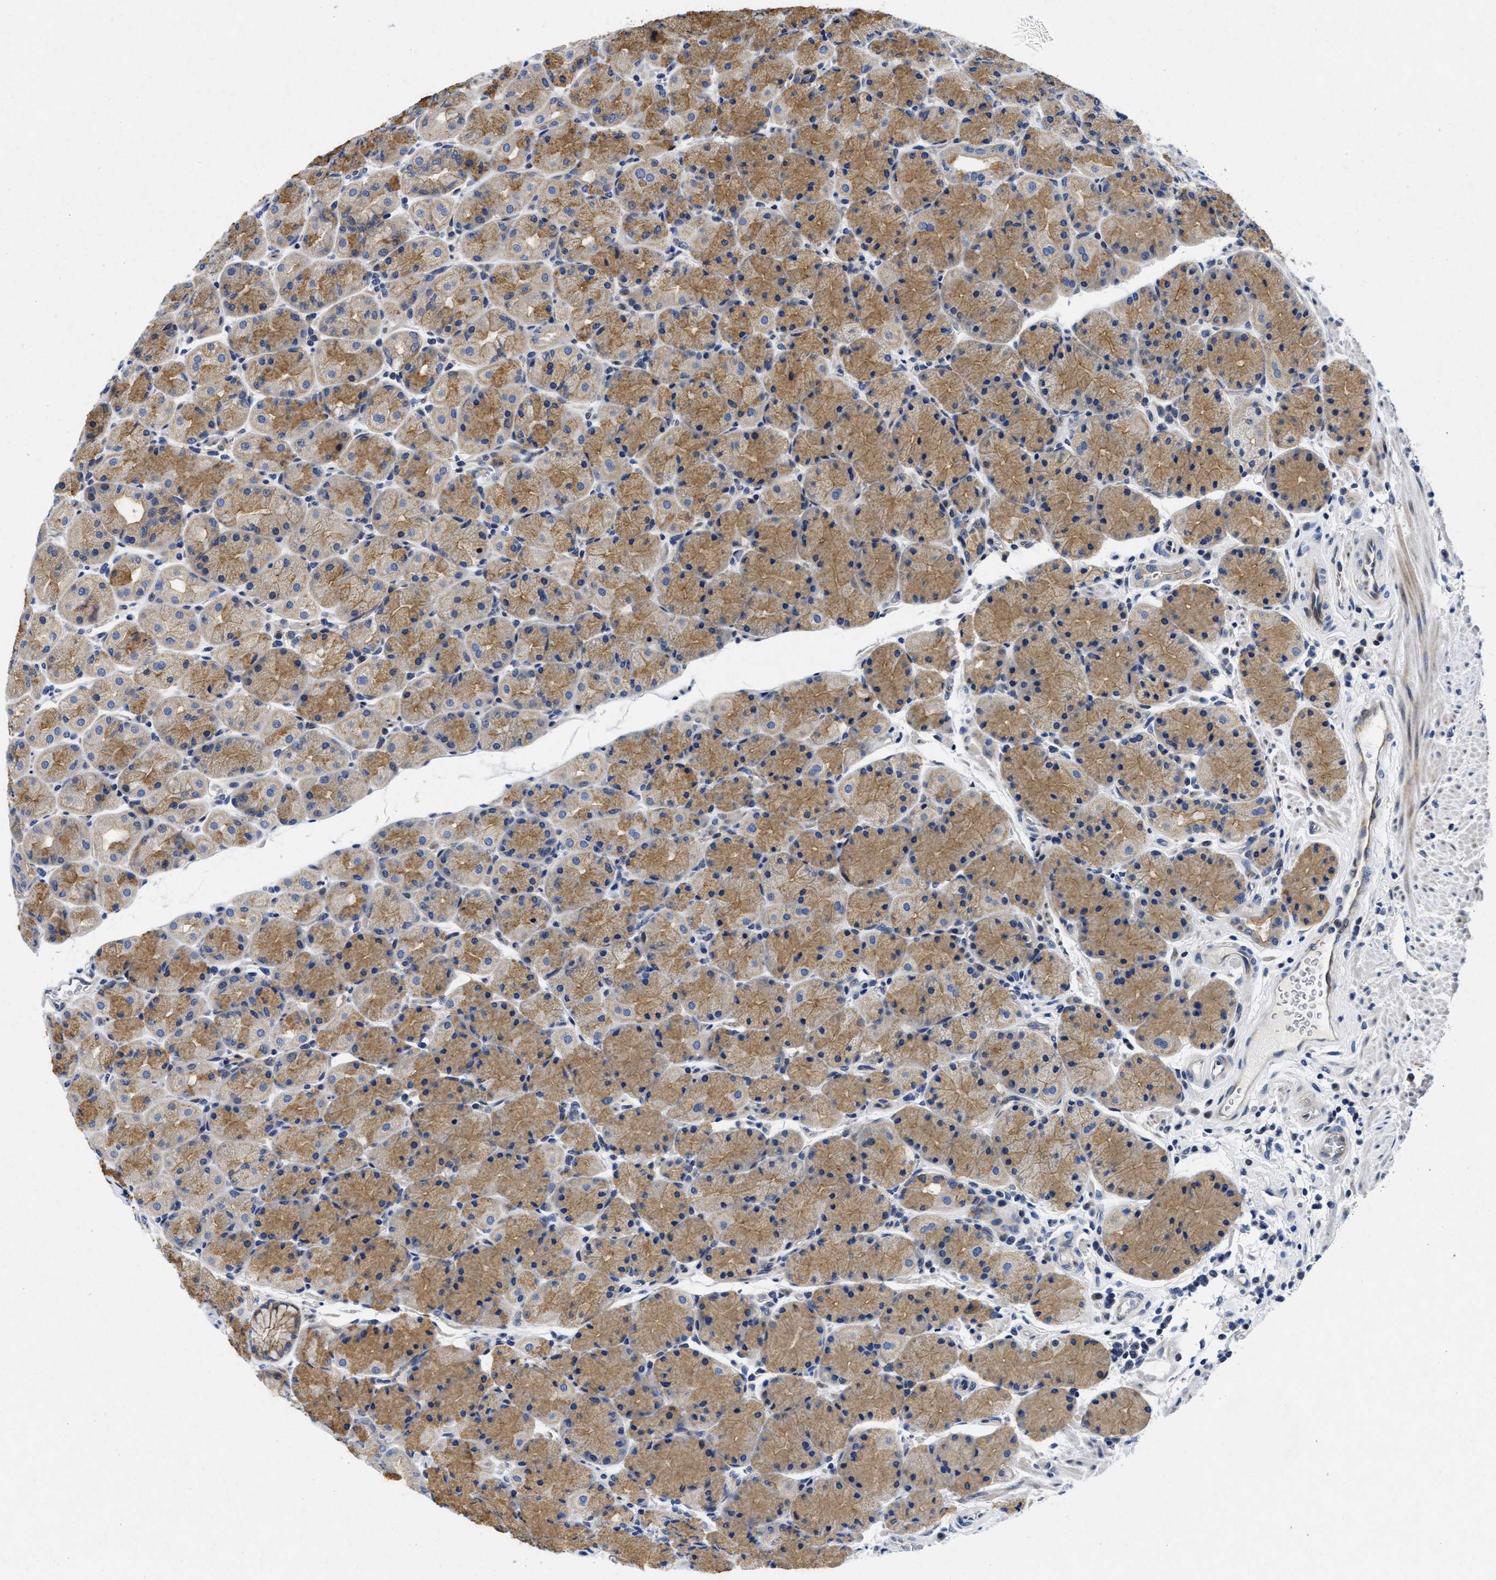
{"staining": {"intensity": "moderate", "quantity": "25%-75%", "location": "cytoplasmic/membranous"}, "tissue": "stomach", "cell_type": "Glandular cells", "image_type": "normal", "snomed": [{"axis": "morphology", "description": "Normal tissue, NOS"}, {"axis": "morphology", "description": "Carcinoid, malignant, NOS"}, {"axis": "topography", "description": "Stomach, upper"}], "caption": "Immunohistochemical staining of benign human stomach shows medium levels of moderate cytoplasmic/membranous positivity in approximately 25%-75% of glandular cells. The staining is performed using DAB brown chromogen to label protein expression. The nuclei are counter-stained blue using hematoxylin.", "gene": "LAD1", "patient": {"sex": "male", "age": 39}}